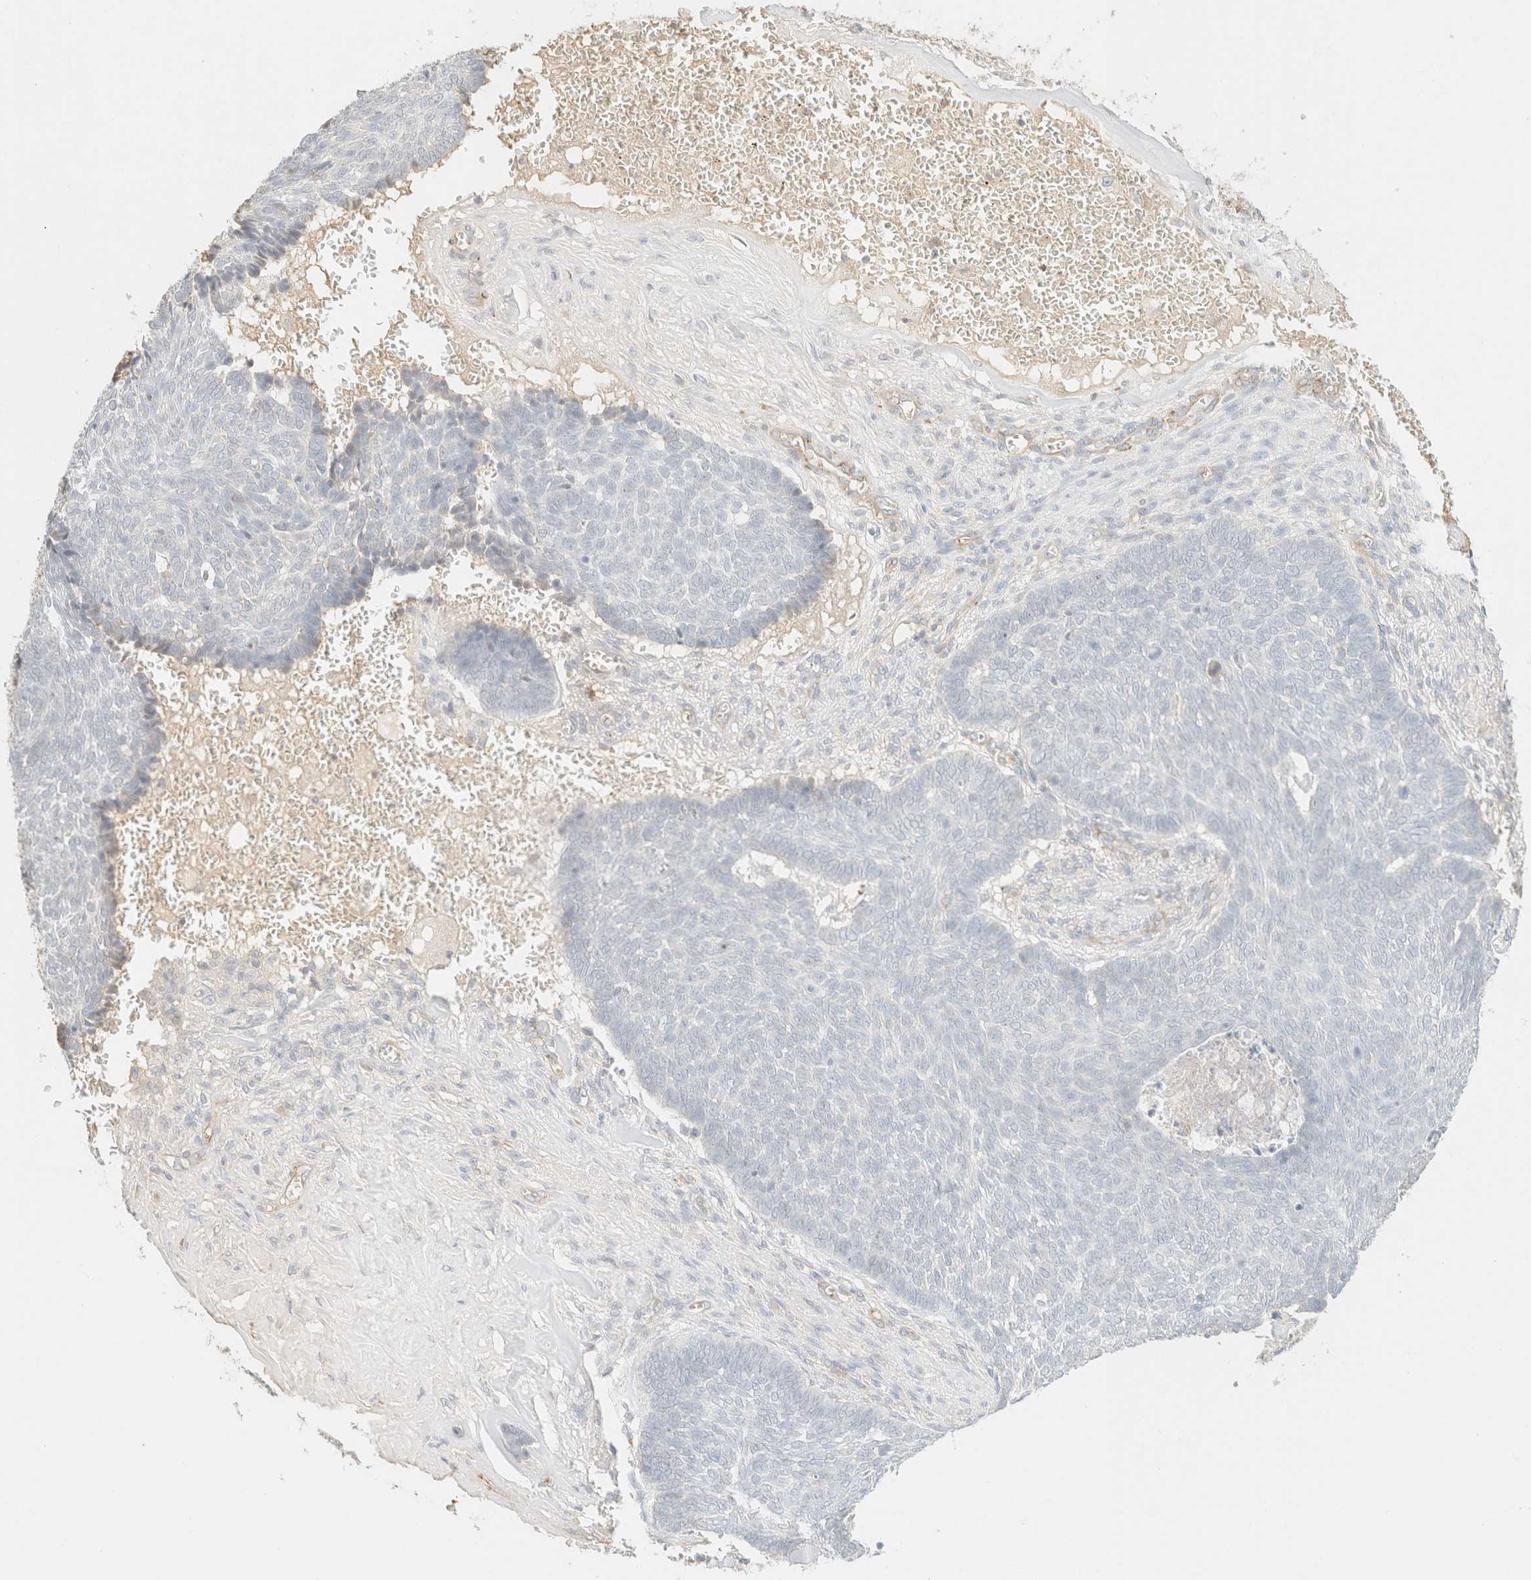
{"staining": {"intensity": "negative", "quantity": "none", "location": "none"}, "tissue": "skin cancer", "cell_type": "Tumor cells", "image_type": "cancer", "snomed": [{"axis": "morphology", "description": "Basal cell carcinoma"}, {"axis": "topography", "description": "Skin"}], "caption": "Immunohistochemical staining of human skin basal cell carcinoma exhibits no significant expression in tumor cells.", "gene": "SPARCL1", "patient": {"sex": "male", "age": 84}}